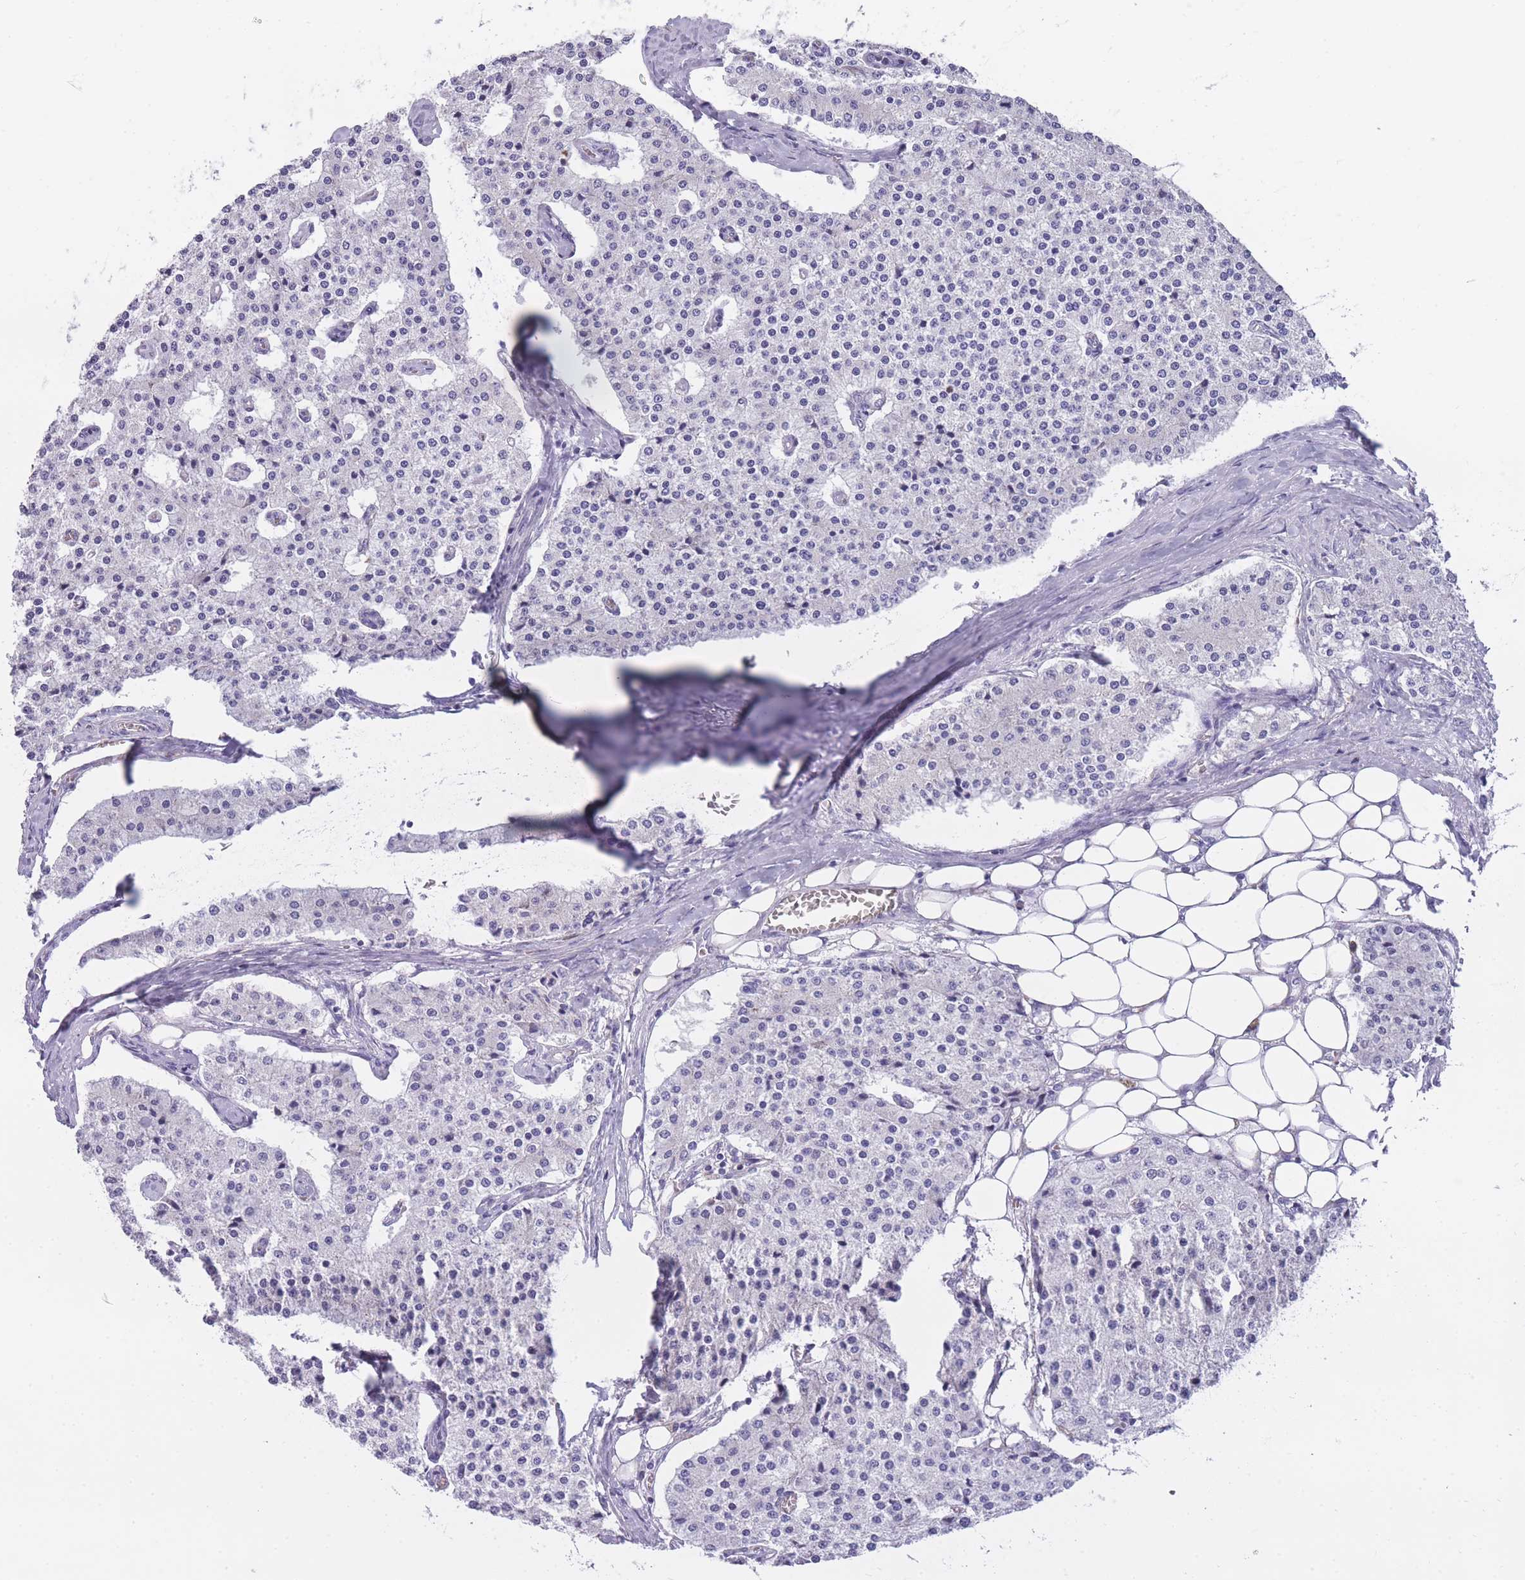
{"staining": {"intensity": "negative", "quantity": "none", "location": "none"}, "tissue": "carcinoid", "cell_type": "Tumor cells", "image_type": "cancer", "snomed": [{"axis": "morphology", "description": "Carcinoid, malignant, NOS"}, {"axis": "topography", "description": "Colon"}], "caption": "A high-resolution histopathology image shows immunohistochemistry staining of carcinoid, which exhibits no significant staining in tumor cells.", "gene": "ZNF662", "patient": {"sex": "female", "age": 52}}